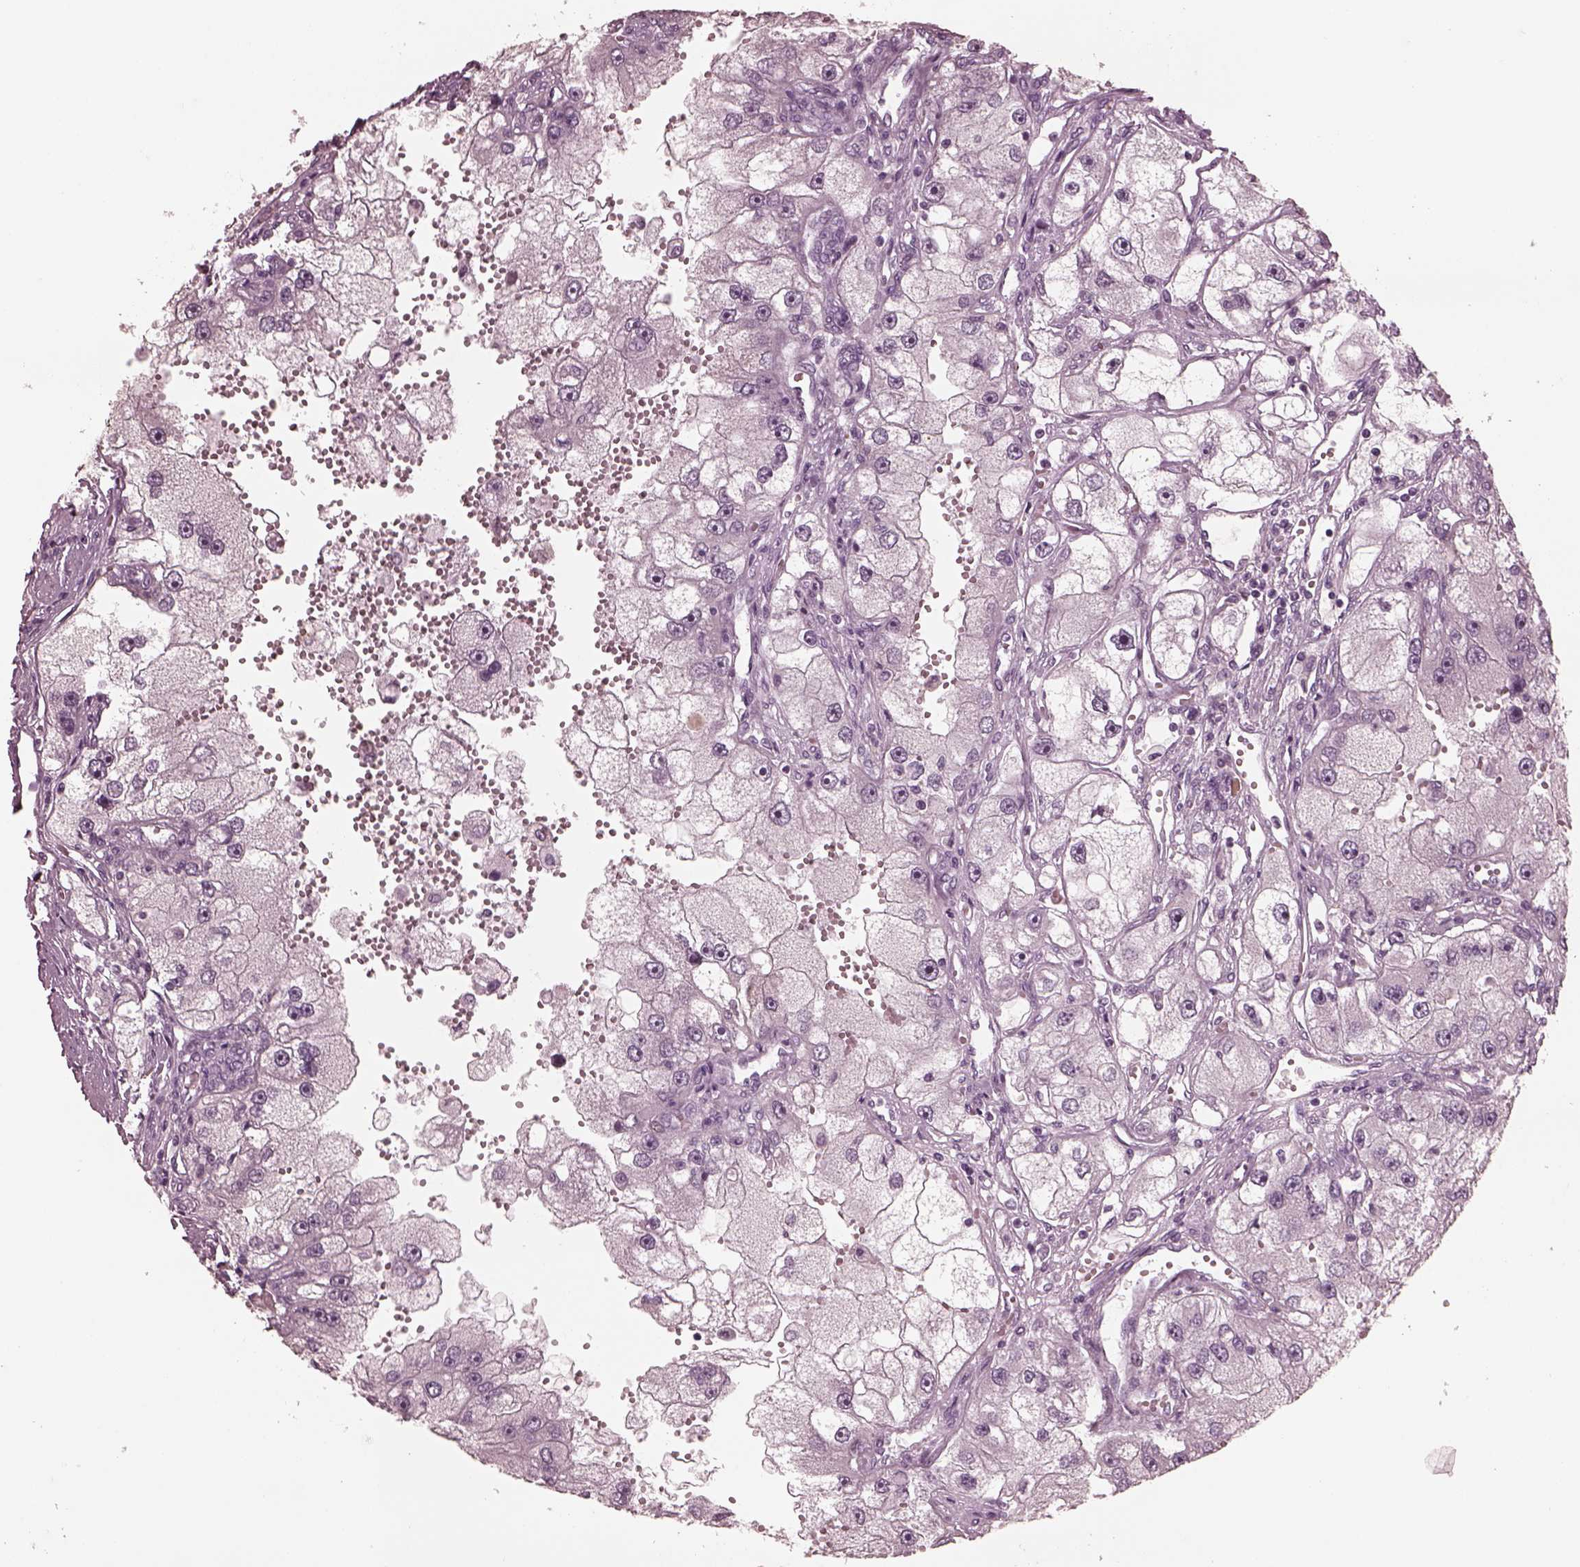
{"staining": {"intensity": "negative", "quantity": "none", "location": "none"}, "tissue": "renal cancer", "cell_type": "Tumor cells", "image_type": "cancer", "snomed": [{"axis": "morphology", "description": "Adenocarcinoma, NOS"}, {"axis": "topography", "description": "Kidney"}], "caption": "IHC histopathology image of neoplastic tissue: human renal cancer (adenocarcinoma) stained with DAB (3,3'-diaminobenzidine) reveals no significant protein staining in tumor cells.", "gene": "CGA", "patient": {"sex": "male", "age": 63}}